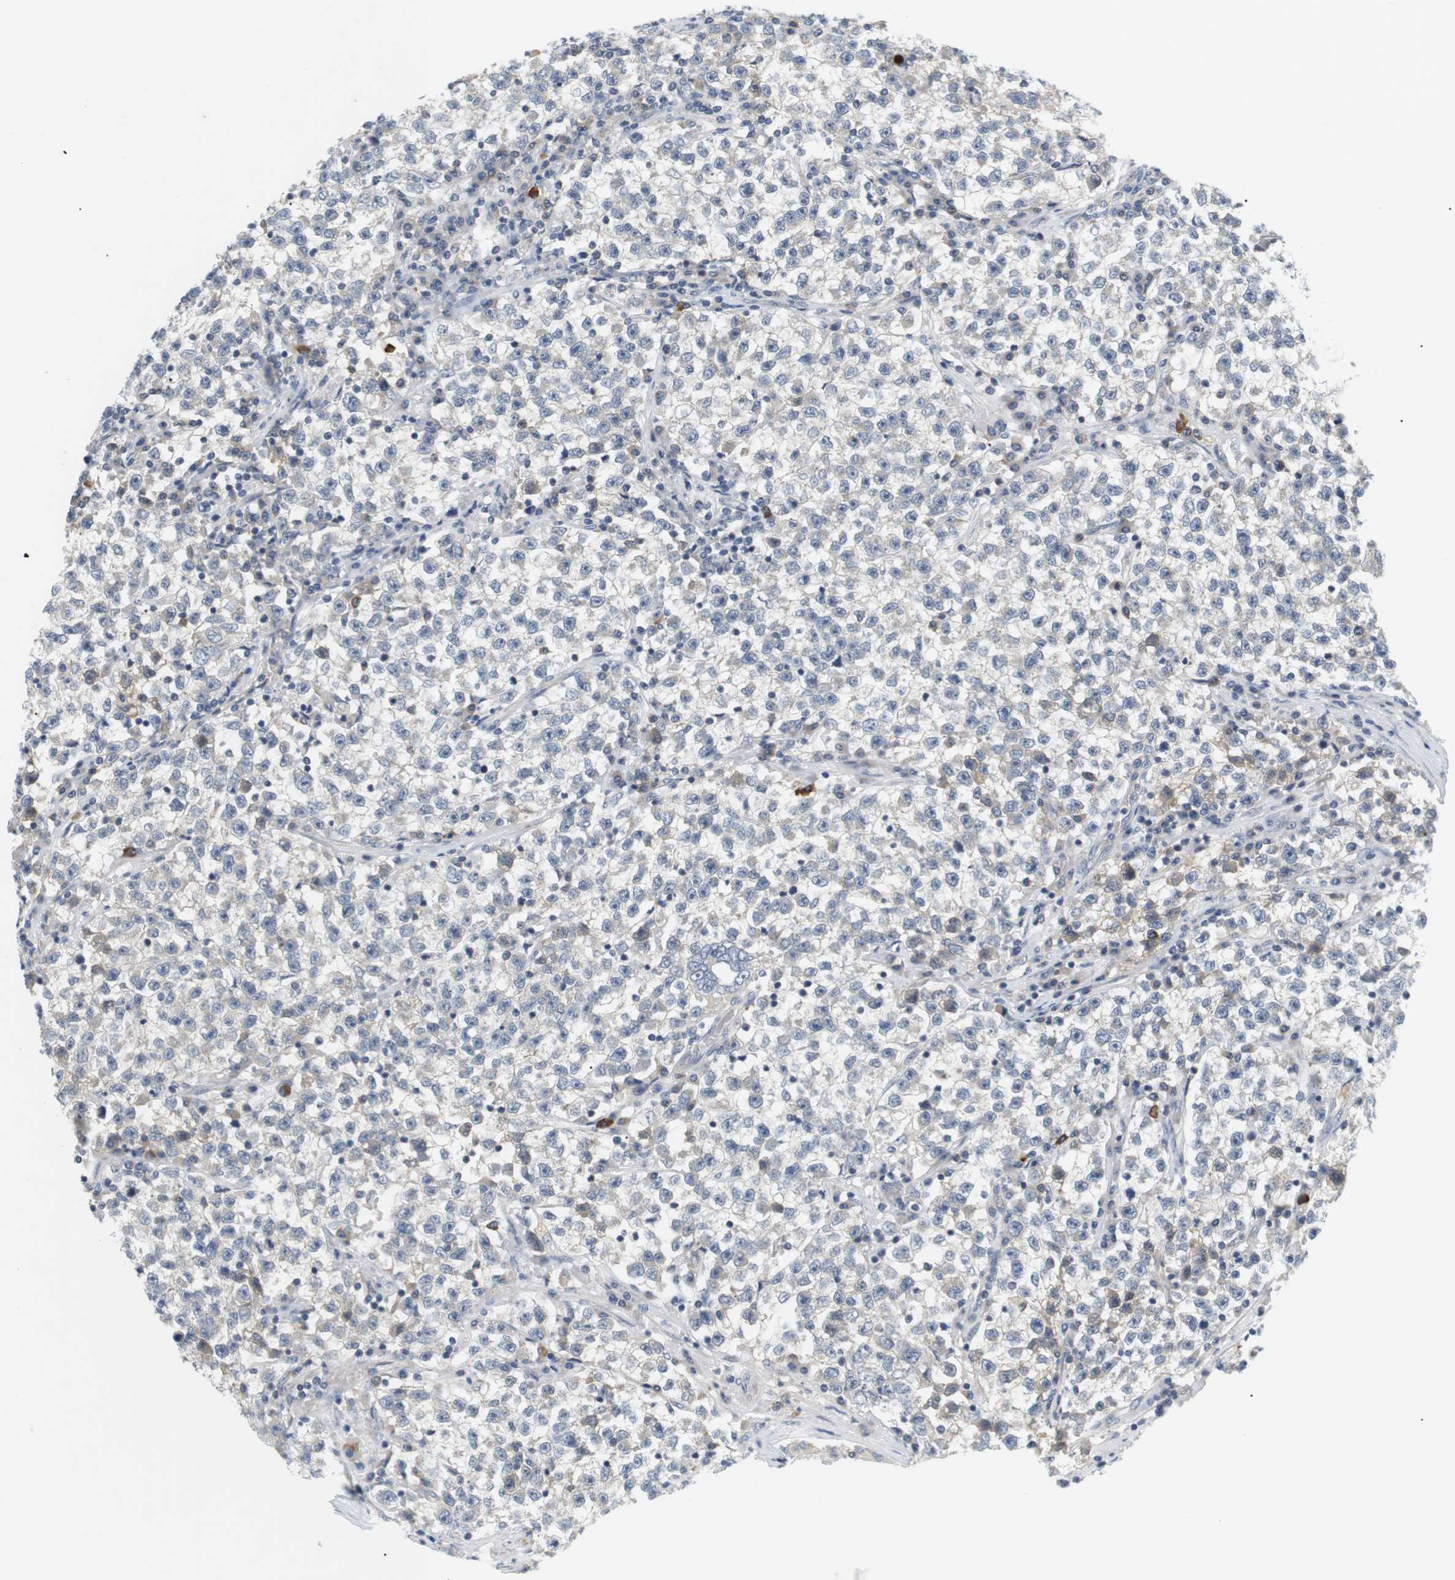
{"staining": {"intensity": "negative", "quantity": "none", "location": "none"}, "tissue": "testis cancer", "cell_type": "Tumor cells", "image_type": "cancer", "snomed": [{"axis": "morphology", "description": "Seminoma, NOS"}, {"axis": "topography", "description": "Testis"}], "caption": "DAB immunohistochemical staining of testis cancer reveals no significant staining in tumor cells.", "gene": "EVA1C", "patient": {"sex": "male", "age": 22}}